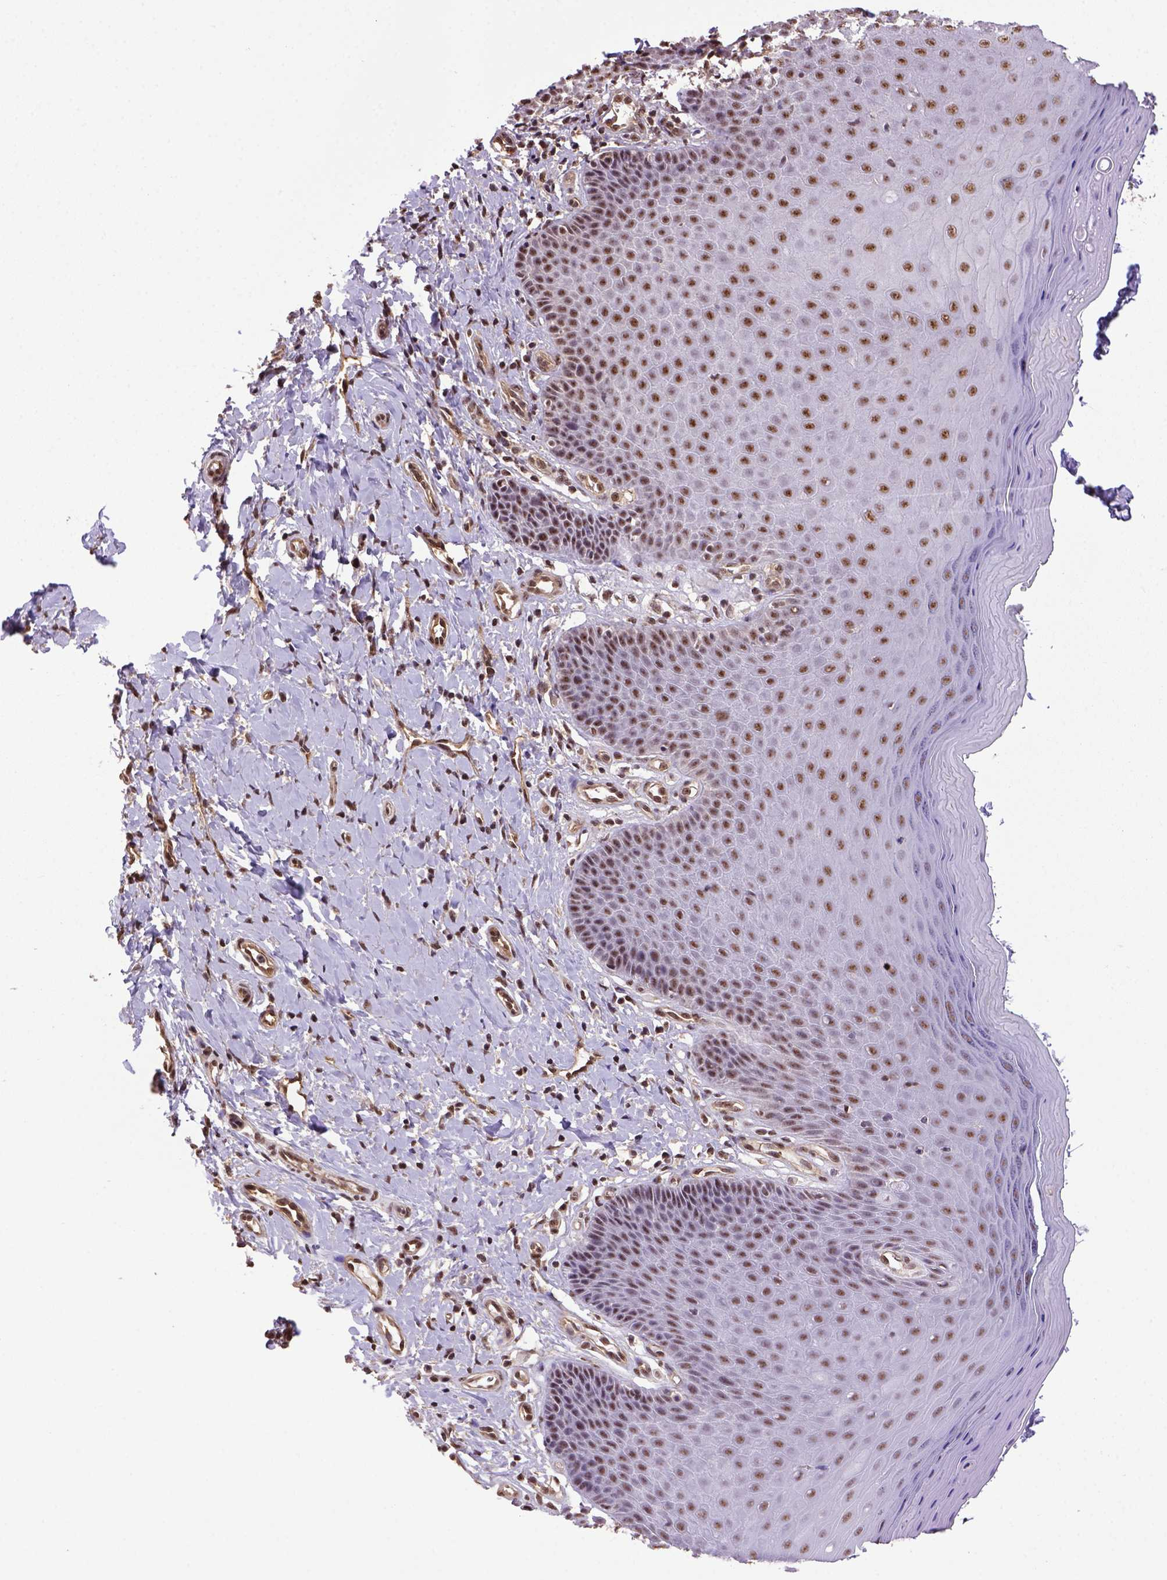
{"staining": {"intensity": "strong", "quantity": ">75%", "location": "nuclear"}, "tissue": "vagina", "cell_type": "Squamous epithelial cells", "image_type": "normal", "snomed": [{"axis": "morphology", "description": "Normal tissue, NOS"}, {"axis": "topography", "description": "Vagina"}], "caption": "Squamous epithelial cells demonstrate strong nuclear positivity in approximately >75% of cells in normal vagina.", "gene": "PPIG", "patient": {"sex": "female", "age": 83}}